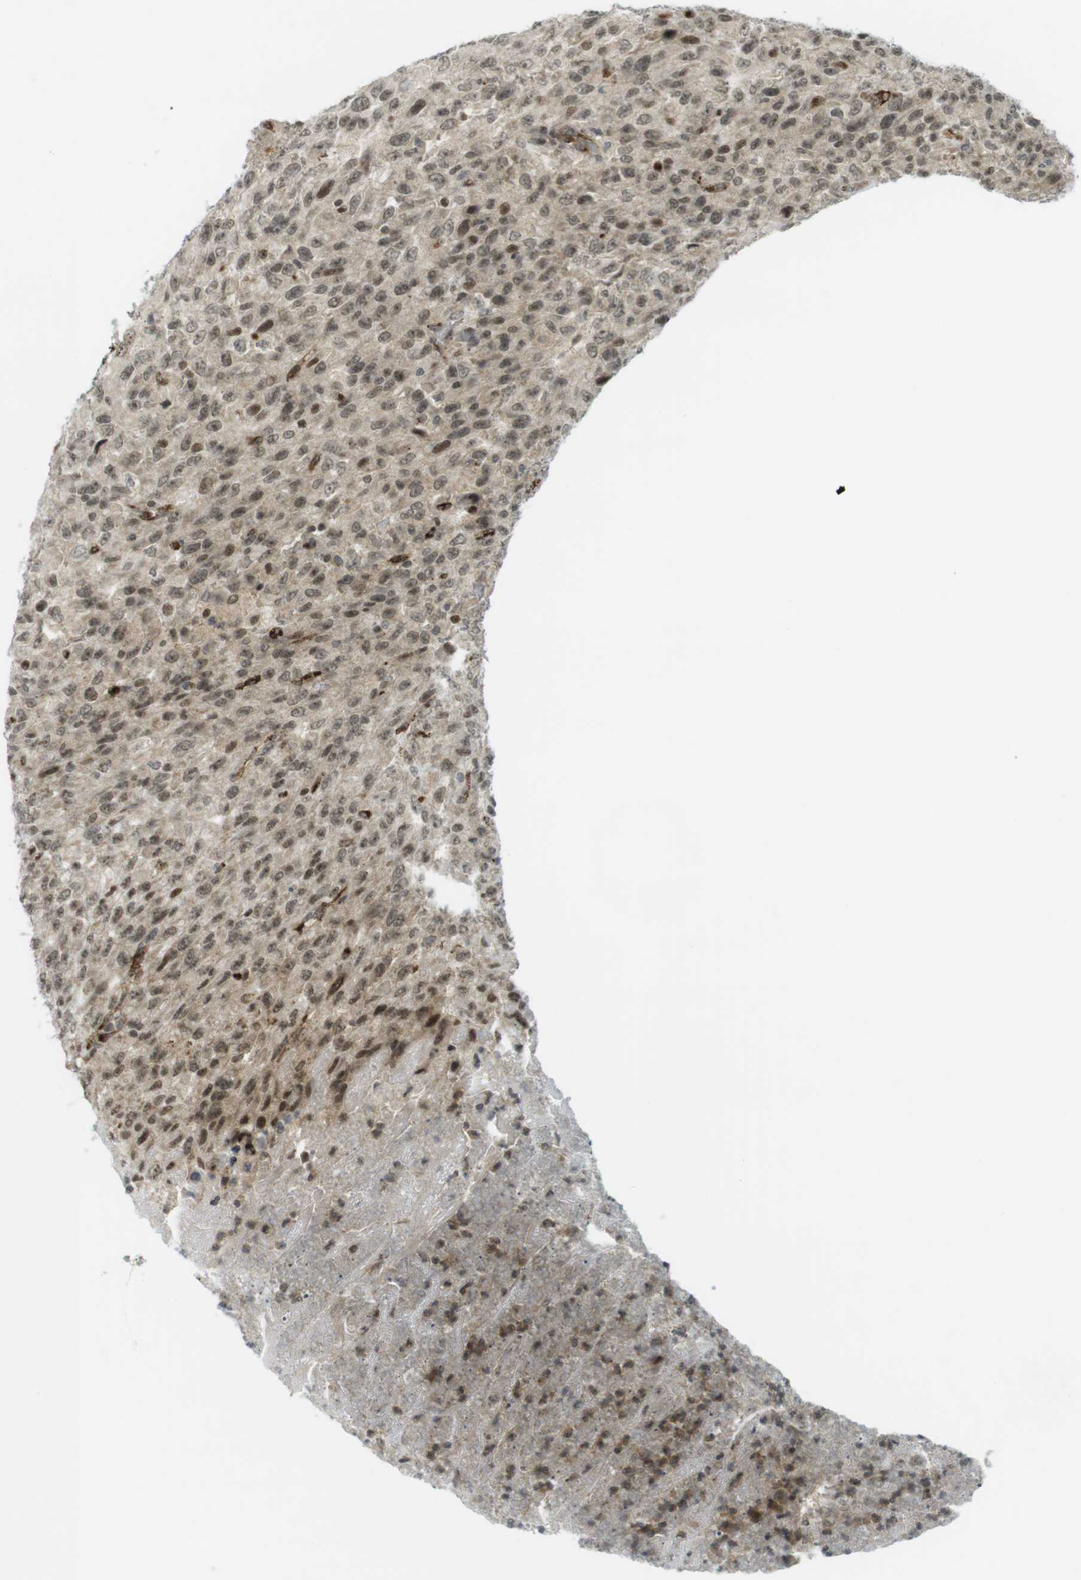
{"staining": {"intensity": "moderate", "quantity": ">75%", "location": "cytoplasmic/membranous,nuclear"}, "tissue": "urothelial cancer", "cell_type": "Tumor cells", "image_type": "cancer", "snomed": [{"axis": "morphology", "description": "Urothelial carcinoma, High grade"}, {"axis": "topography", "description": "Urinary bladder"}], "caption": "Urothelial carcinoma (high-grade) tissue reveals moderate cytoplasmic/membranous and nuclear expression in approximately >75% of tumor cells, visualized by immunohistochemistry.", "gene": "PPP1R13B", "patient": {"sex": "male", "age": 66}}